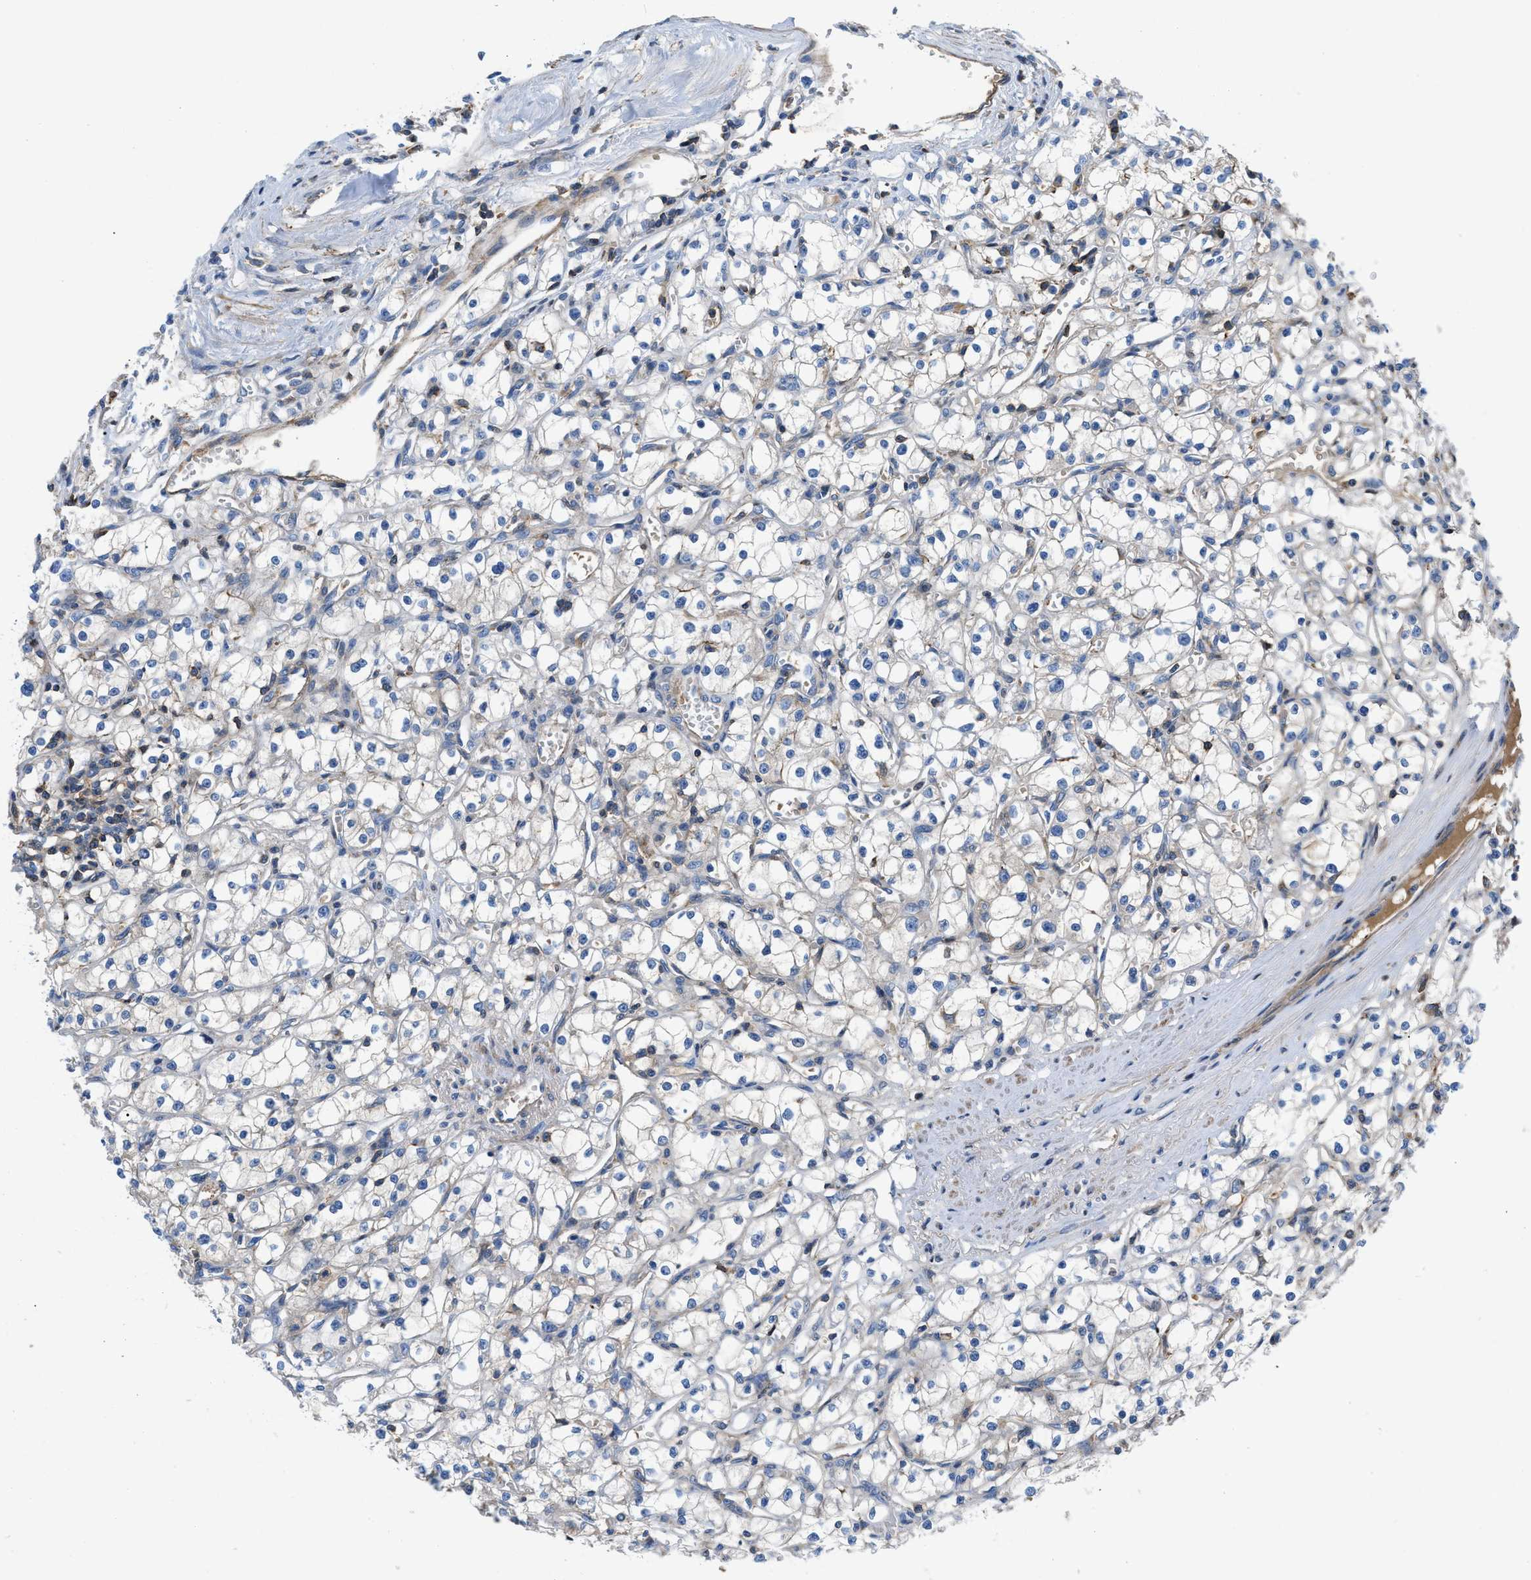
{"staining": {"intensity": "weak", "quantity": "<25%", "location": "cytoplasmic/membranous"}, "tissue": "renal cancer", "cell_type": "Tumor cells", "image_type": "cancer", "snomed": [{"axis": "morphology", "description": "Adenocarcinoma, NOS"}, {"axis": "topography", "description": "Kidney"}], "caption": "A high-resolution photomicrograph shows immunohistochemistry staining of renal adenocarcinoma, which displays no significant positivity in tumor cells. Brightfield microscopy of immunohistochemistry stained with DAB (brown) and hematoxylin (blue), captured at high magnification.", "gene": "ATP6V0D1", "patient": {"sex": "male", "age": 56}}